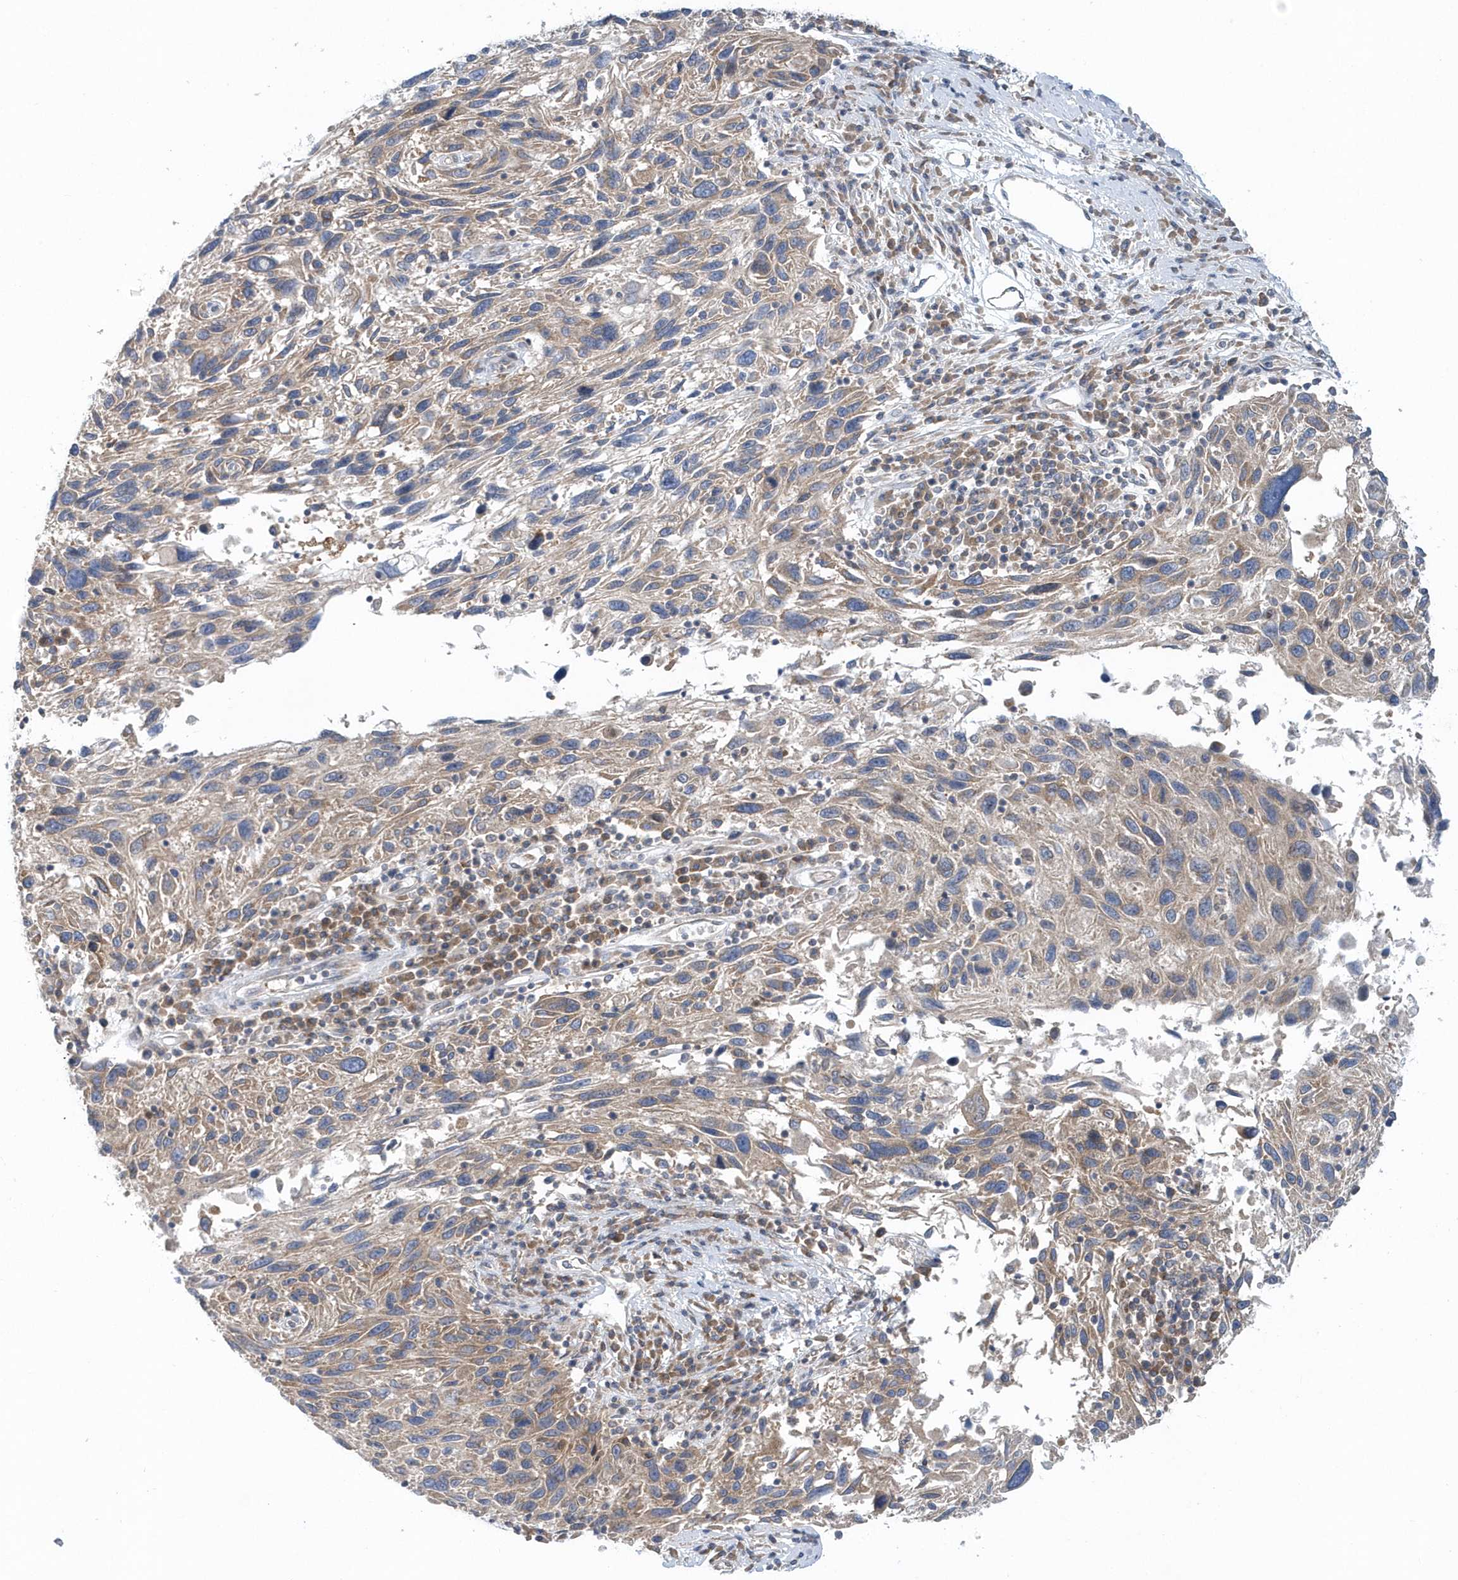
{"staining": {"intensity": "weak", "quantity": ">75%", "location": "cytoplasmic/membranous"}, "tissue": "melanoma", "cell_type": "Tumor cells", "image_type": "cancer", "snomed": [{"axis": "morphology", "description": "Malignant melanoma, NOS"}, {"axis": "topography", "description": "Skin"}], "caption": "Malignant melanoma tissue exhibits weak cytoplasmic/membranous positivity in approximately >75% of tumor cells Immunohistochemistry stains the protein in brown and the nuclei are stained blue.", "gene": "EIF3C", "patient": {"sex": "male", "age": 53}}